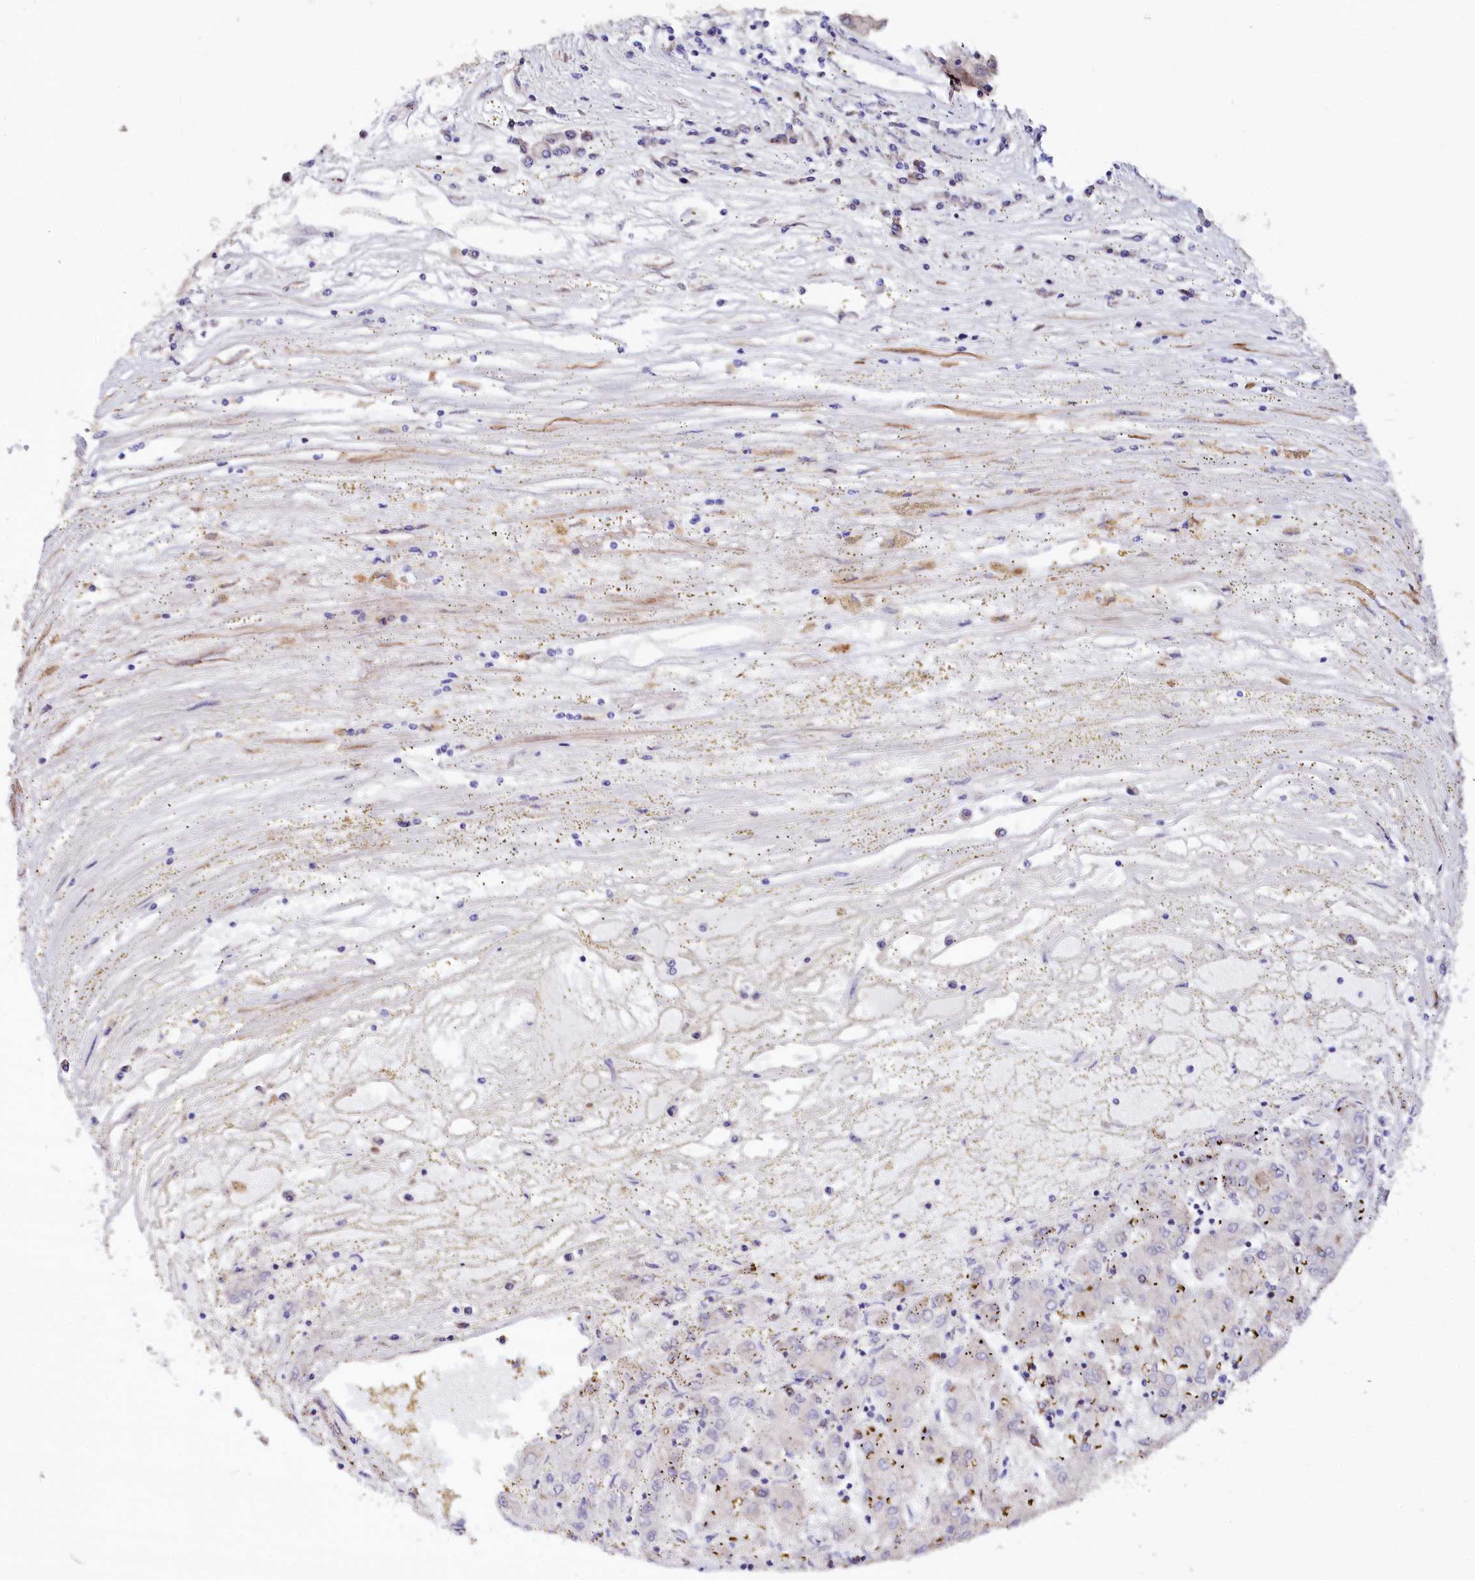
{"staining": {"intensity": "weak", "quantity": "25%-75%", "location": "cytoplasmic/membranous"}, "tissue": "liver cancer", "cell_type": "Tumor cells", "image_type": "cancer", "snomed": [{"axis": "morphology", "description": "Carcinoma, Hepatocellular, NOS"}, {"axis": "topography", "description": "Liver"}], "caption": "Liver hepatocellular carcinoma stained with immunohistochemistry demonstrates weak cytoplasmic/membranous expression in approximately 25%-75% of tumor cells. (DAB IHC, brown staining for protein, blue staining for nuclei).", "gene": "WNT8A", "patient": {"sex": "male", "age": 72}}